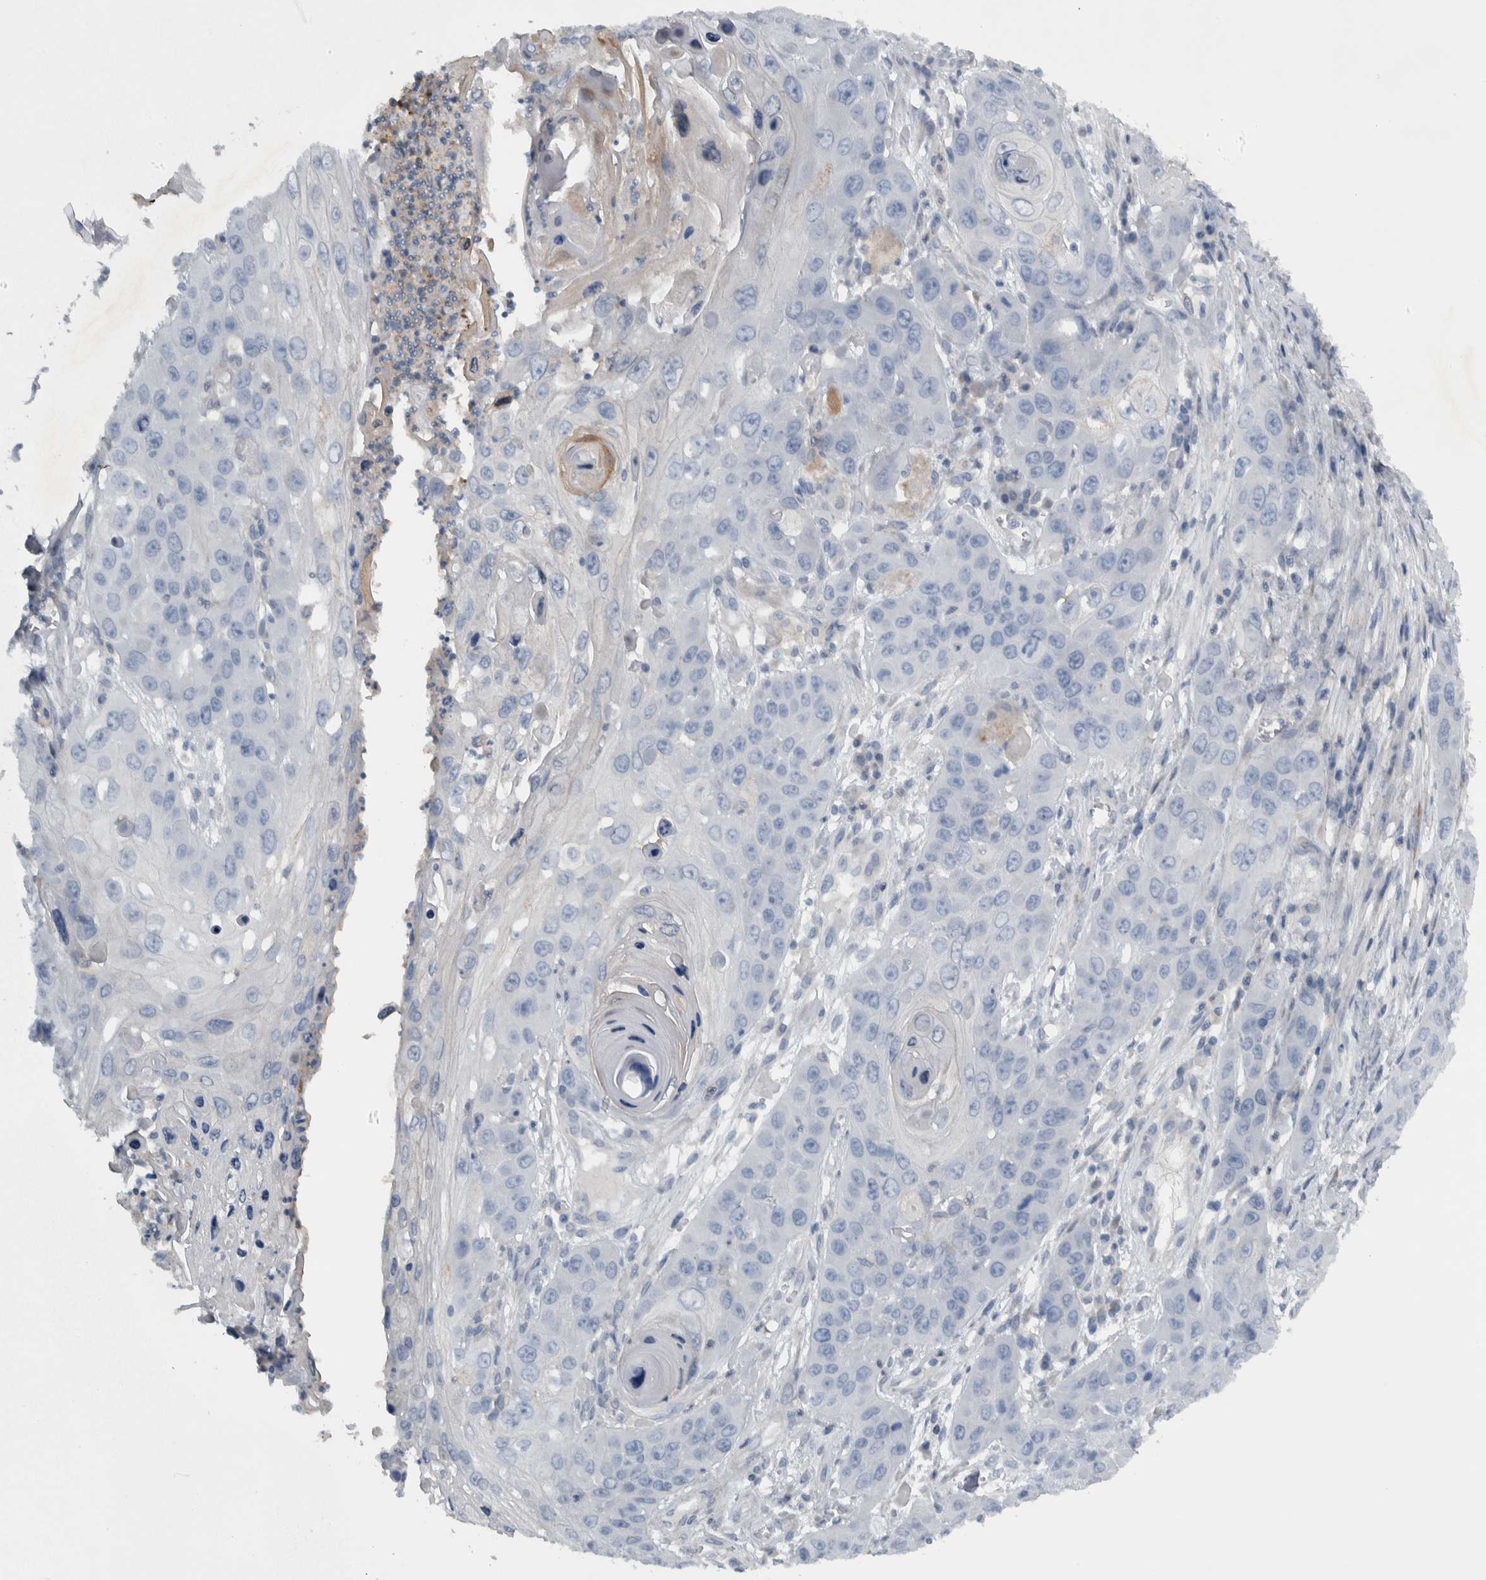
{"staining": {"intensity": "negative", "quantity": "none", "location": "none"}, "tissue": "skin cancer", "cell_type": "Tumor cells", "image_type": "cancer", "snomed": [{"axis": "morphology", "description": "Squamous cell carcinoma, NOS"}, {"axis": "topography", "description": "Skin"}], "caption": "Micrograph shows no protein staining in tumor cells of skin cancer (squamous cell carcinoma) tissue.", "gene": "NT5C2", "patient": {"sex": "male", "age": 55}}